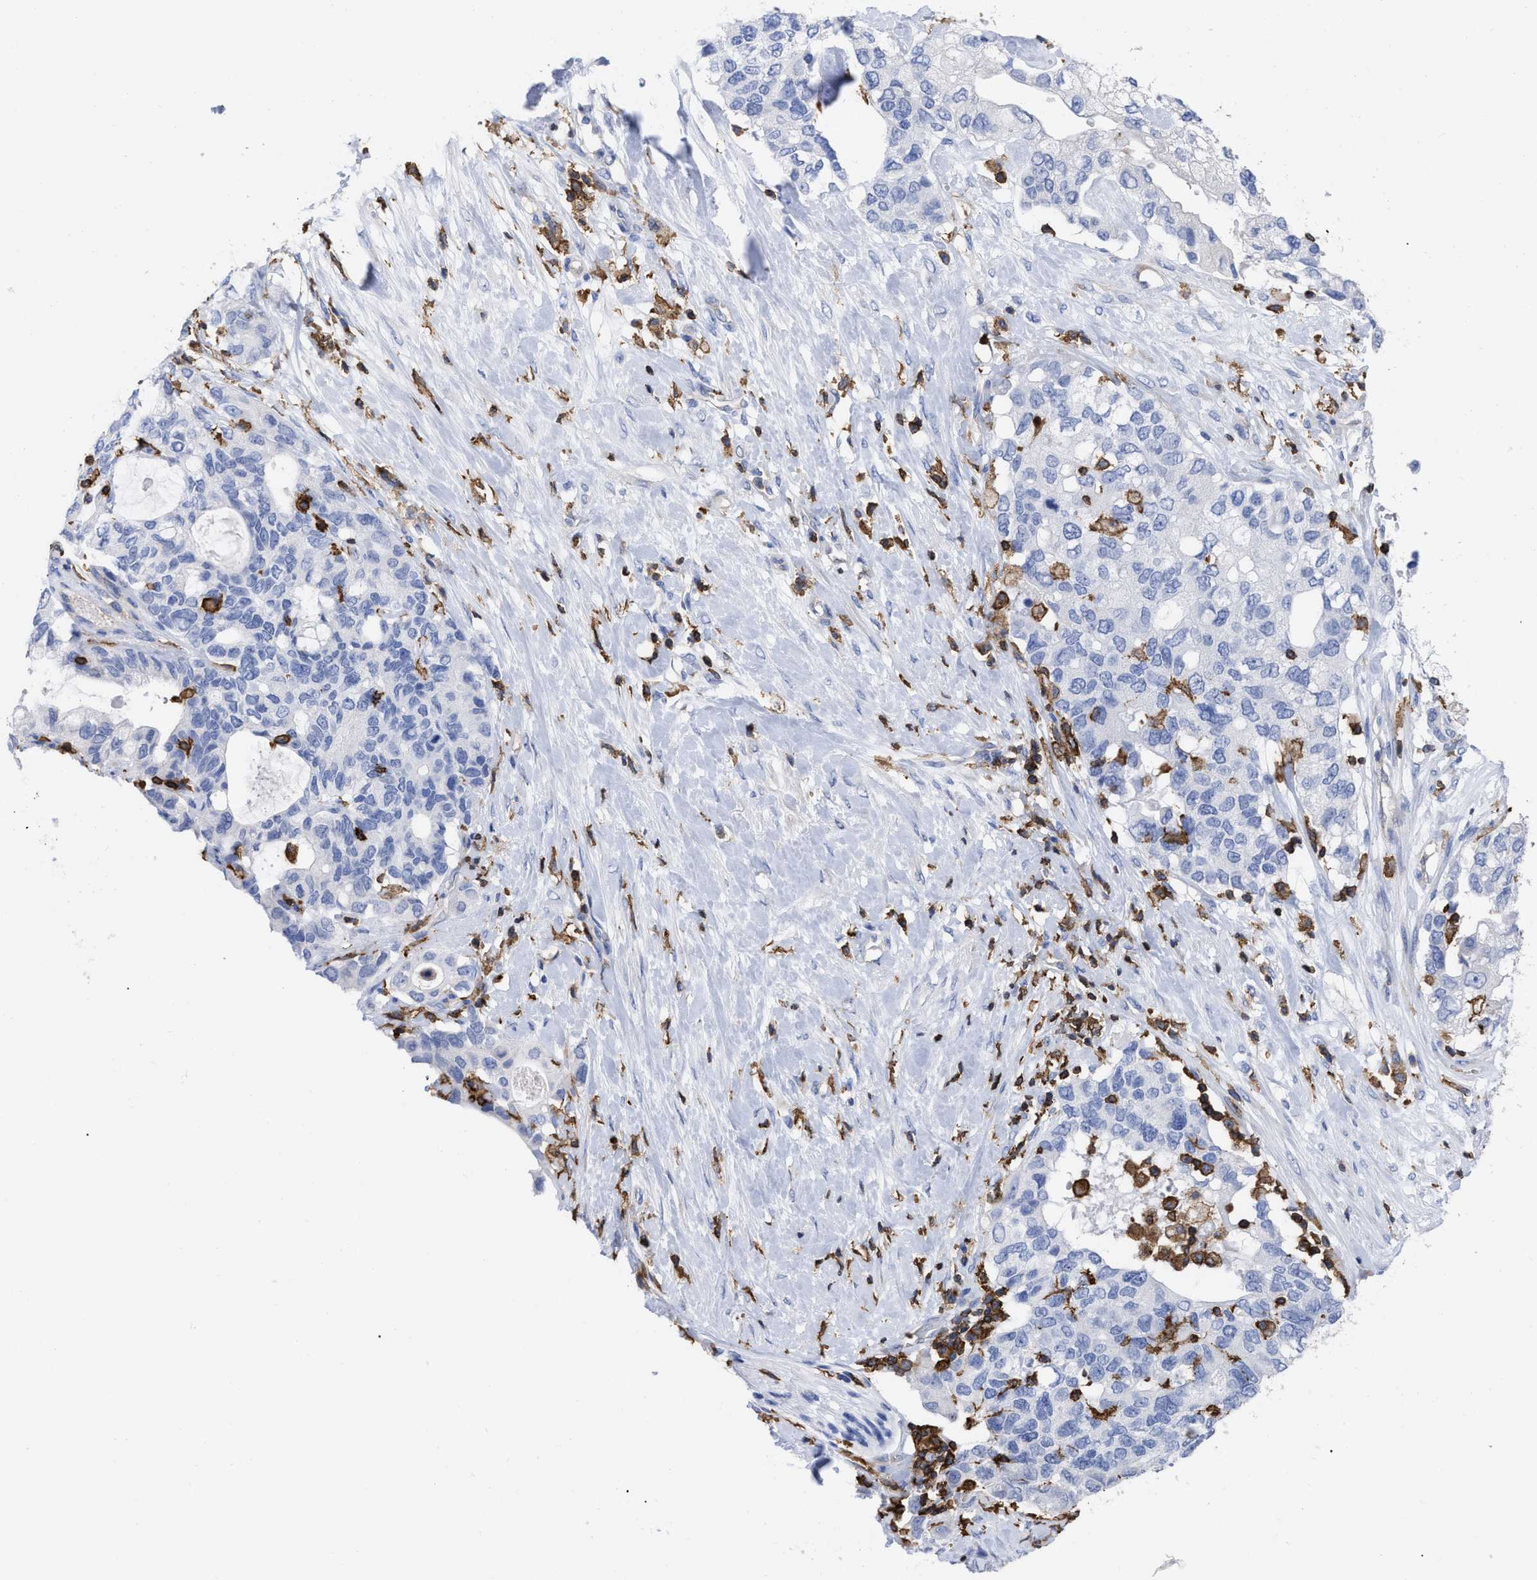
{"staining": {"intensity": "negative", "quantity": "none", "location": "none"}, "tissue": "pancreatic cancer", "cell_type": "Tumor cells", "image_type": "cancer", "snomed": [{"axis": "morphology", "description": "Adenocarcinoma, NOS"}, {"axis": "topography", "description": "Pancreas"}], "caption": "This is an immunohistochemistry photomicrograph of human pancreatic adenocarcinoma. There is no expression in tumor cells.", "gene": "HCLS1", "patient": {"sex": "female", "age": 56}}